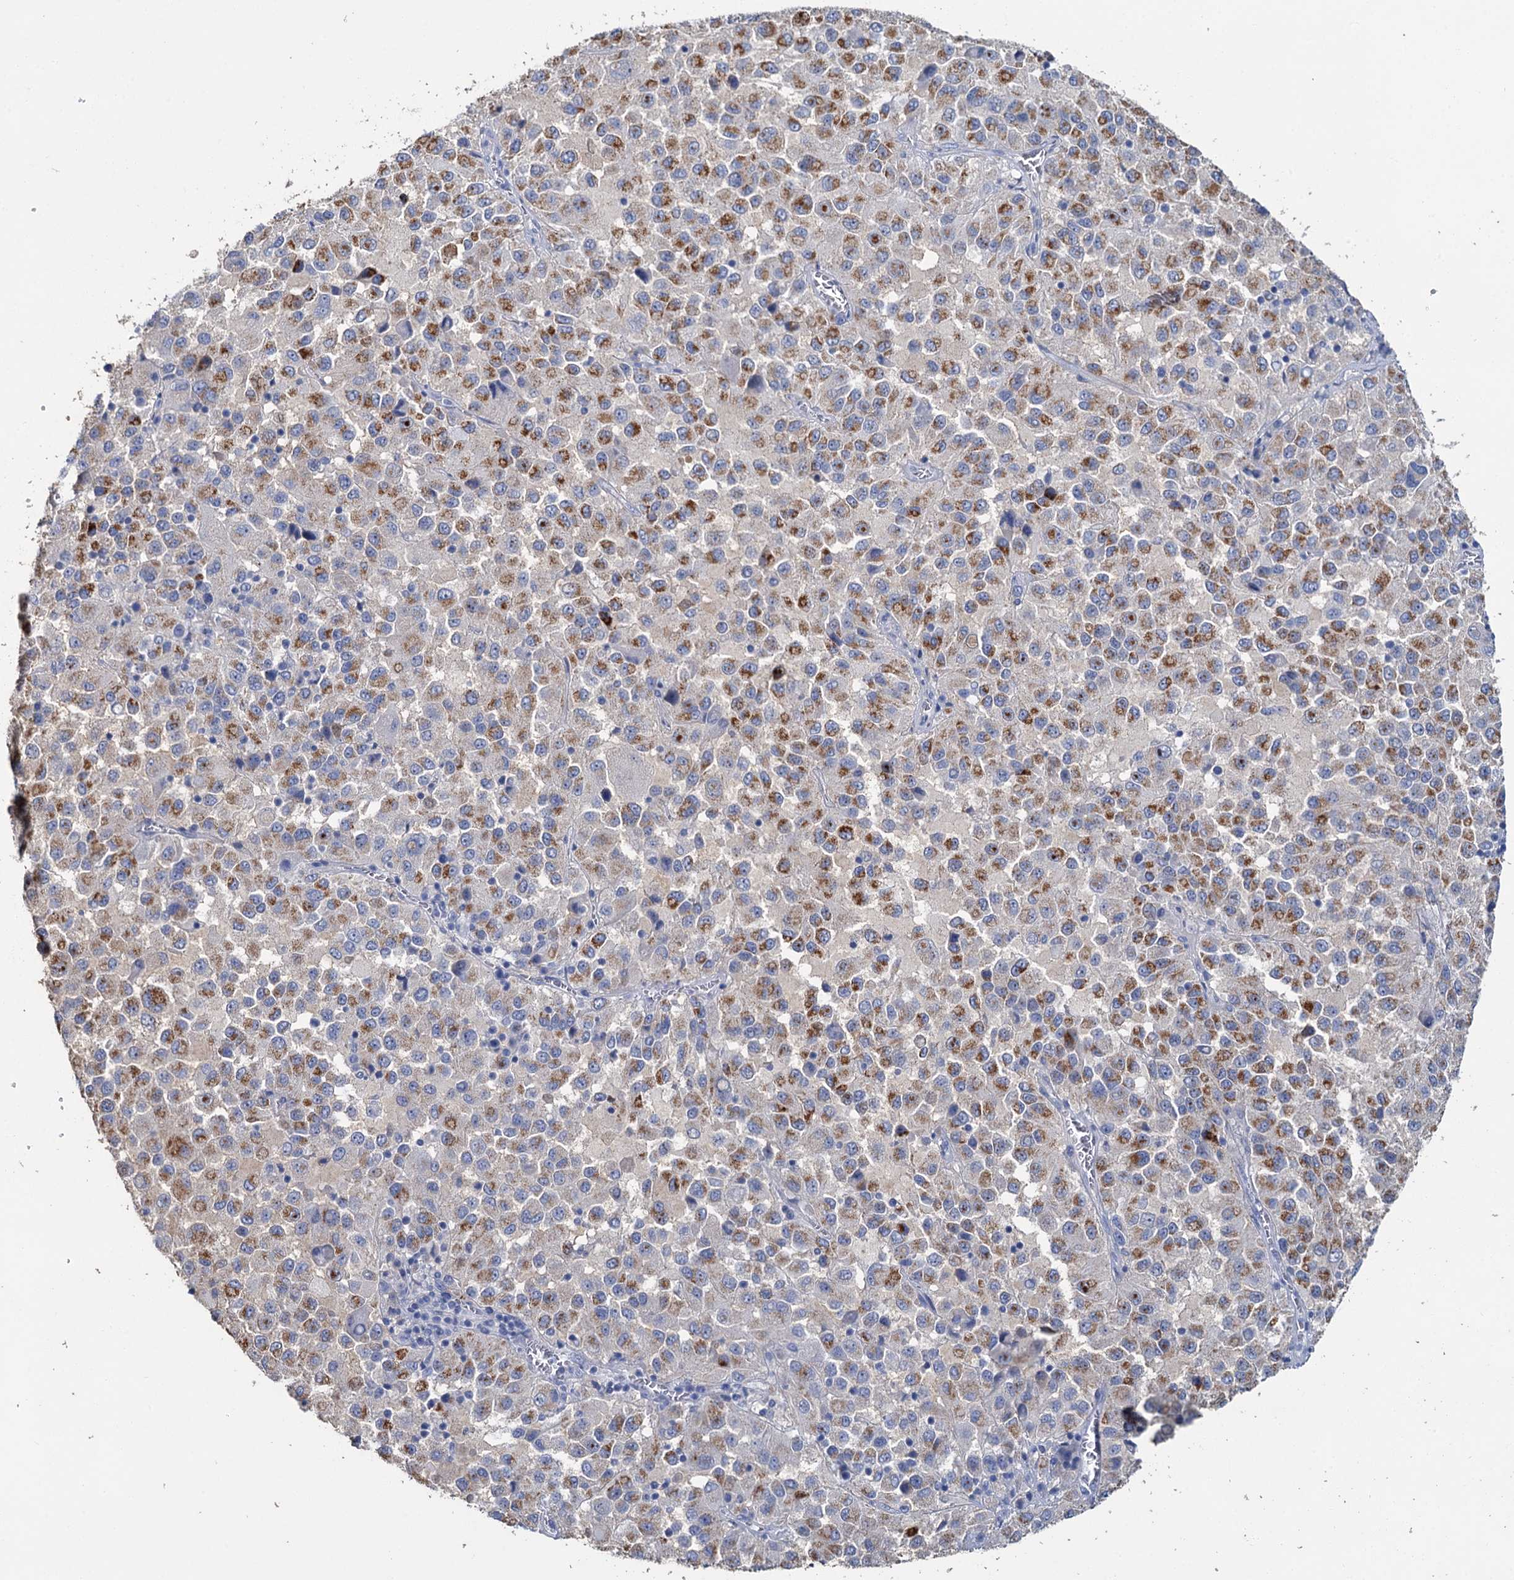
{"staining": {"intensity": "moderate", "quantity": ">75%", "location": "cytoplasmic/membranous"}, "tissue": "melanoma", "cell_type": "Tumor cells", "image_type": "cancer", "snomed": [{"axis": "morphology", "description": "Malignant melanoma, Metastatic site"}, {"axis": "topography", "description": "Lung"}], "caption": "This image displays IHC staining of human melanoma, with medium moderate cytoplasmic/membranous expression in approximately >75% of tumor cells.", "gene": "SNCB", "patient": {"sex": "male", "age": 64}}